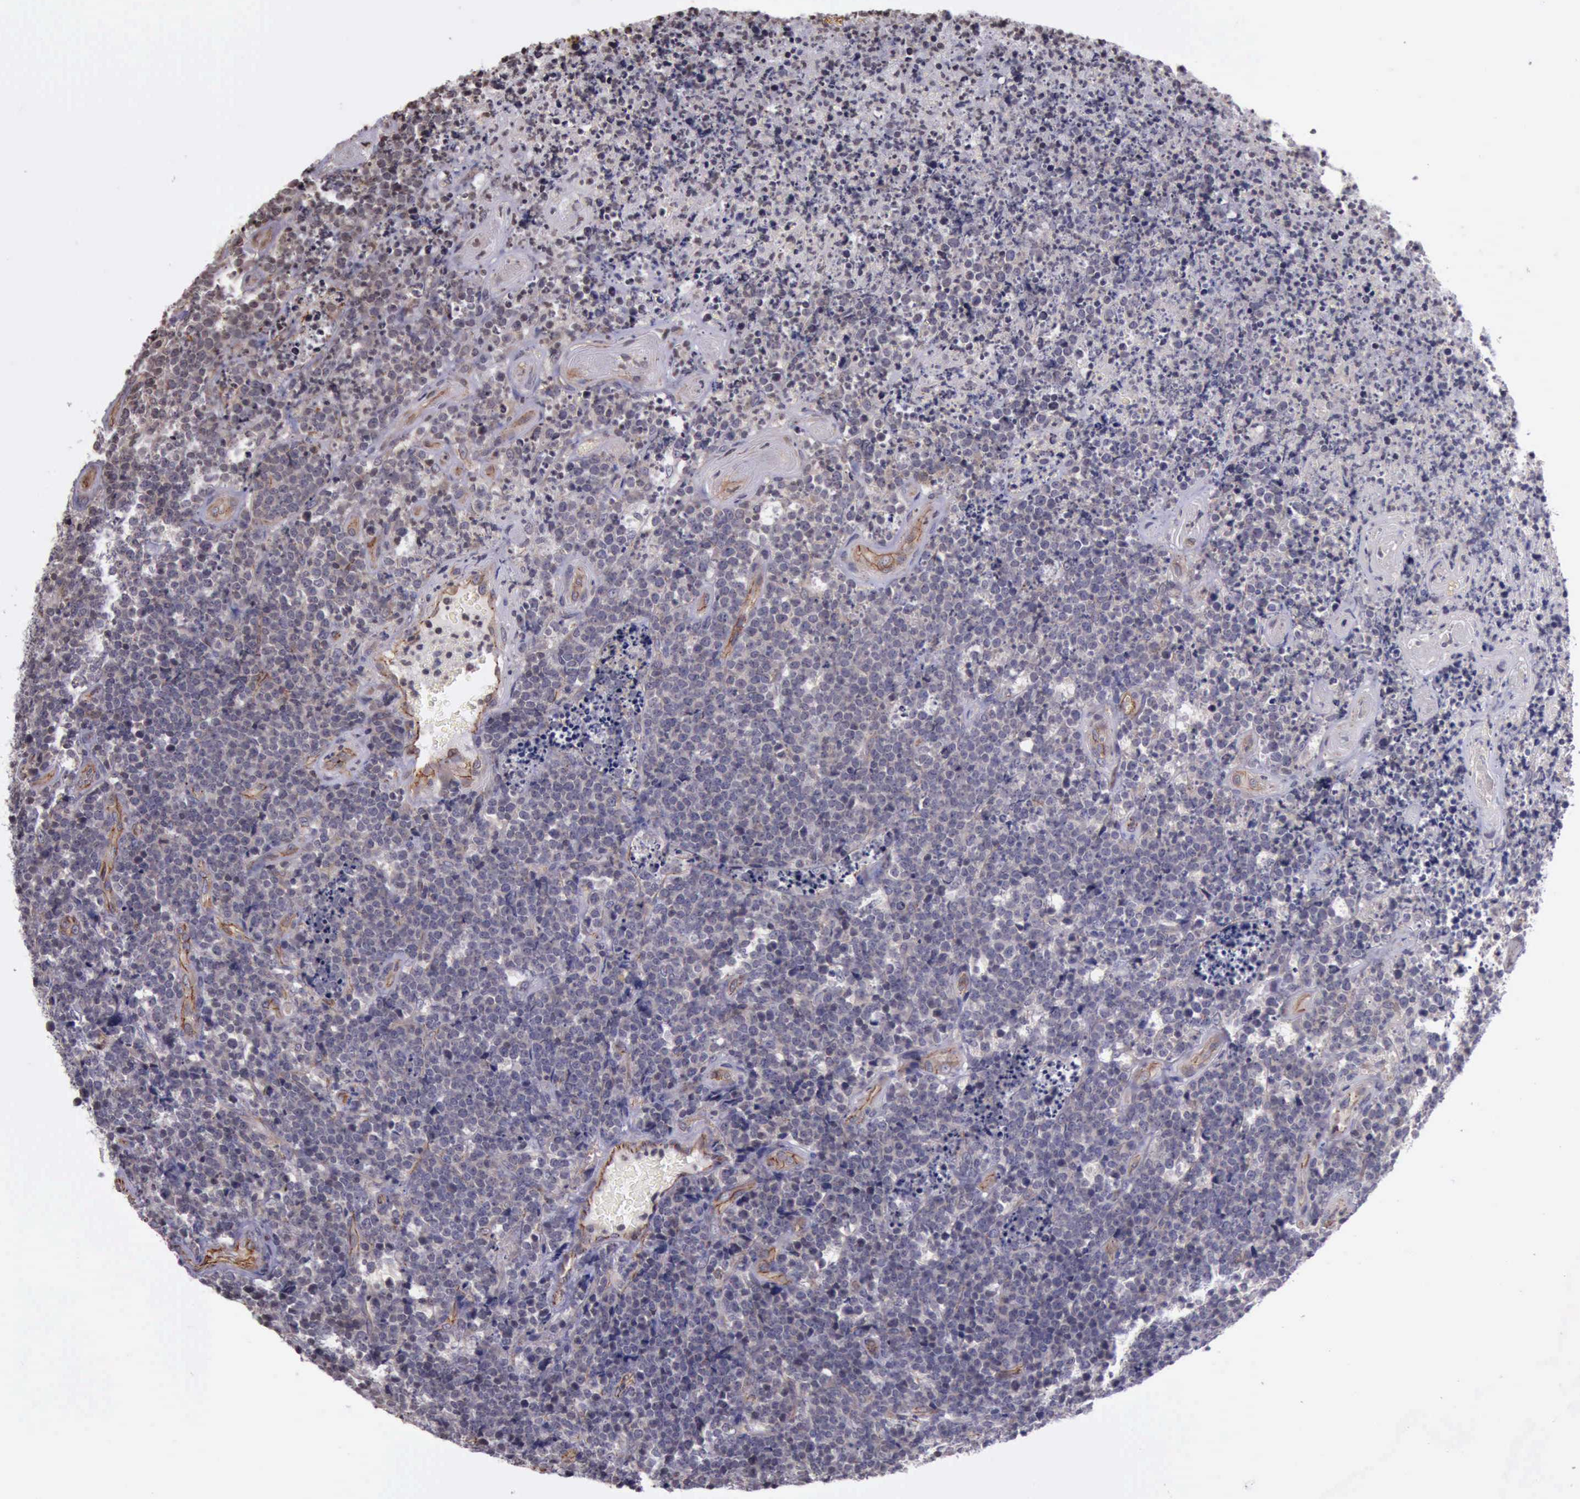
{"staining": {"intensity": "negative", "quantity": "none", "location": "none"}, "tissue": "lymphoma", "cell_type": "Tumor cells", "image_type": "cancer", "snomed": [{"axis": "morphology", "description": "Malignant lymphoma, non-Hodgkin's type, High grade"}, {"axis": "topography", "description": "Small intestine"}, {"axis": "topography", "description": "Colon"}], "caption": "The histopathology image exhibits no significant expression in tumor cells of lymphoma. (DAB immunohistochemistry (IHC) visualized using brightfield microscopy, high magnification).", "gene": "CTNNB1", "patient": {"sex": "male", "age": 8}}